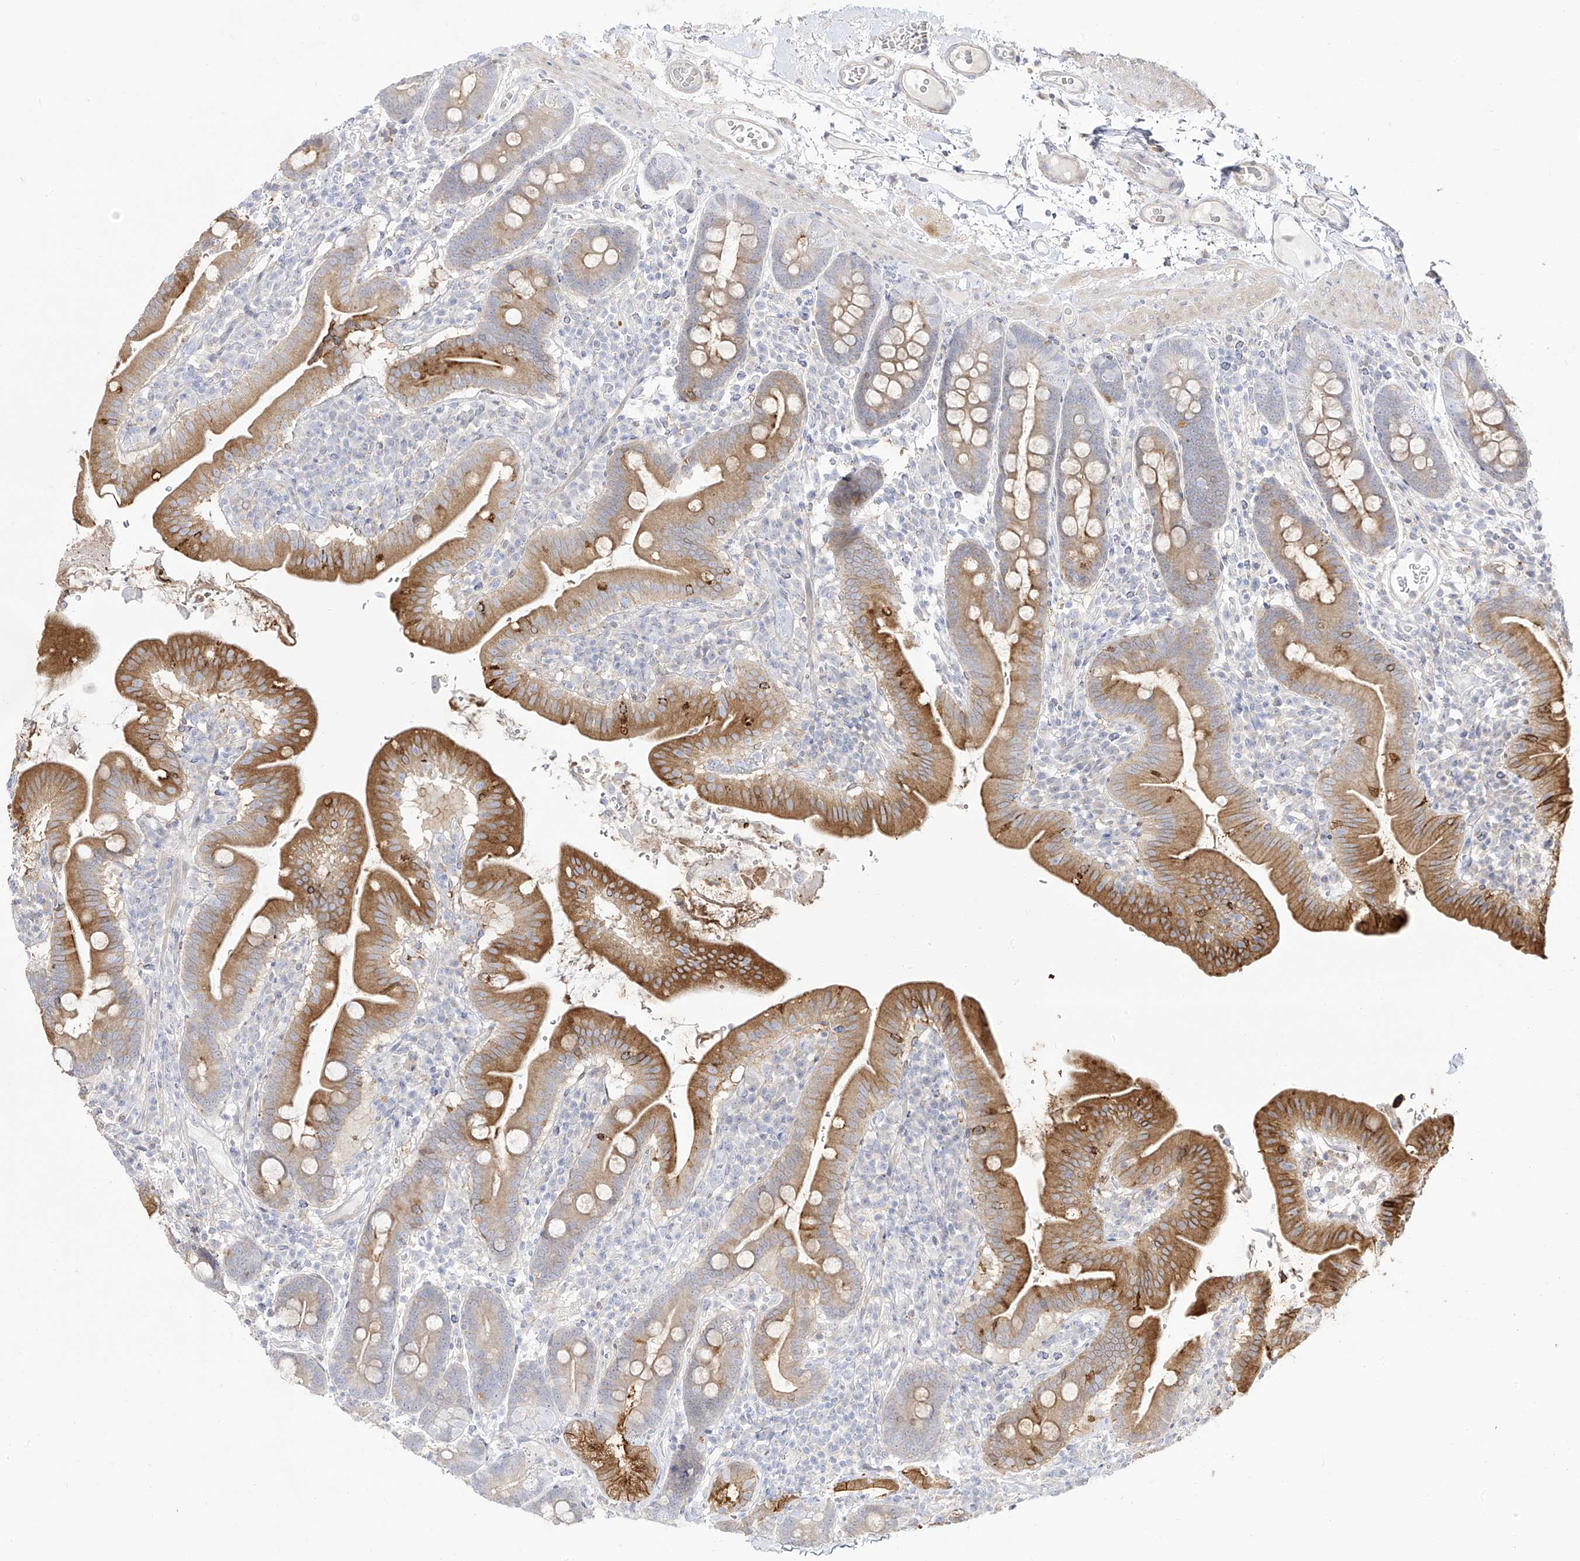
{"staining": {"intensity": "moderate", "quantity": "25%-75%", "location": "cytoplasmic/membranous"}, "tissue": "duodenum", "cell_type": "Glandular cells", "image_type": "normal", "snomed": [{"axis": "morphology", "description": "Normal tissue, NOS"}, {"axis": "morphology", "description": "Adenocarcinoma, NOS"}, {"axis": "topography", "description": "Pancreas"}, {"axis": "topography", "description": "Duodenum"}], "caption": "Duodenum stained for a protein displays moderate cytoplasmic/membranous positivity in glandular cells.", "gene": "ZGRF1", "patient": {"sex": "male", "age": 50}}